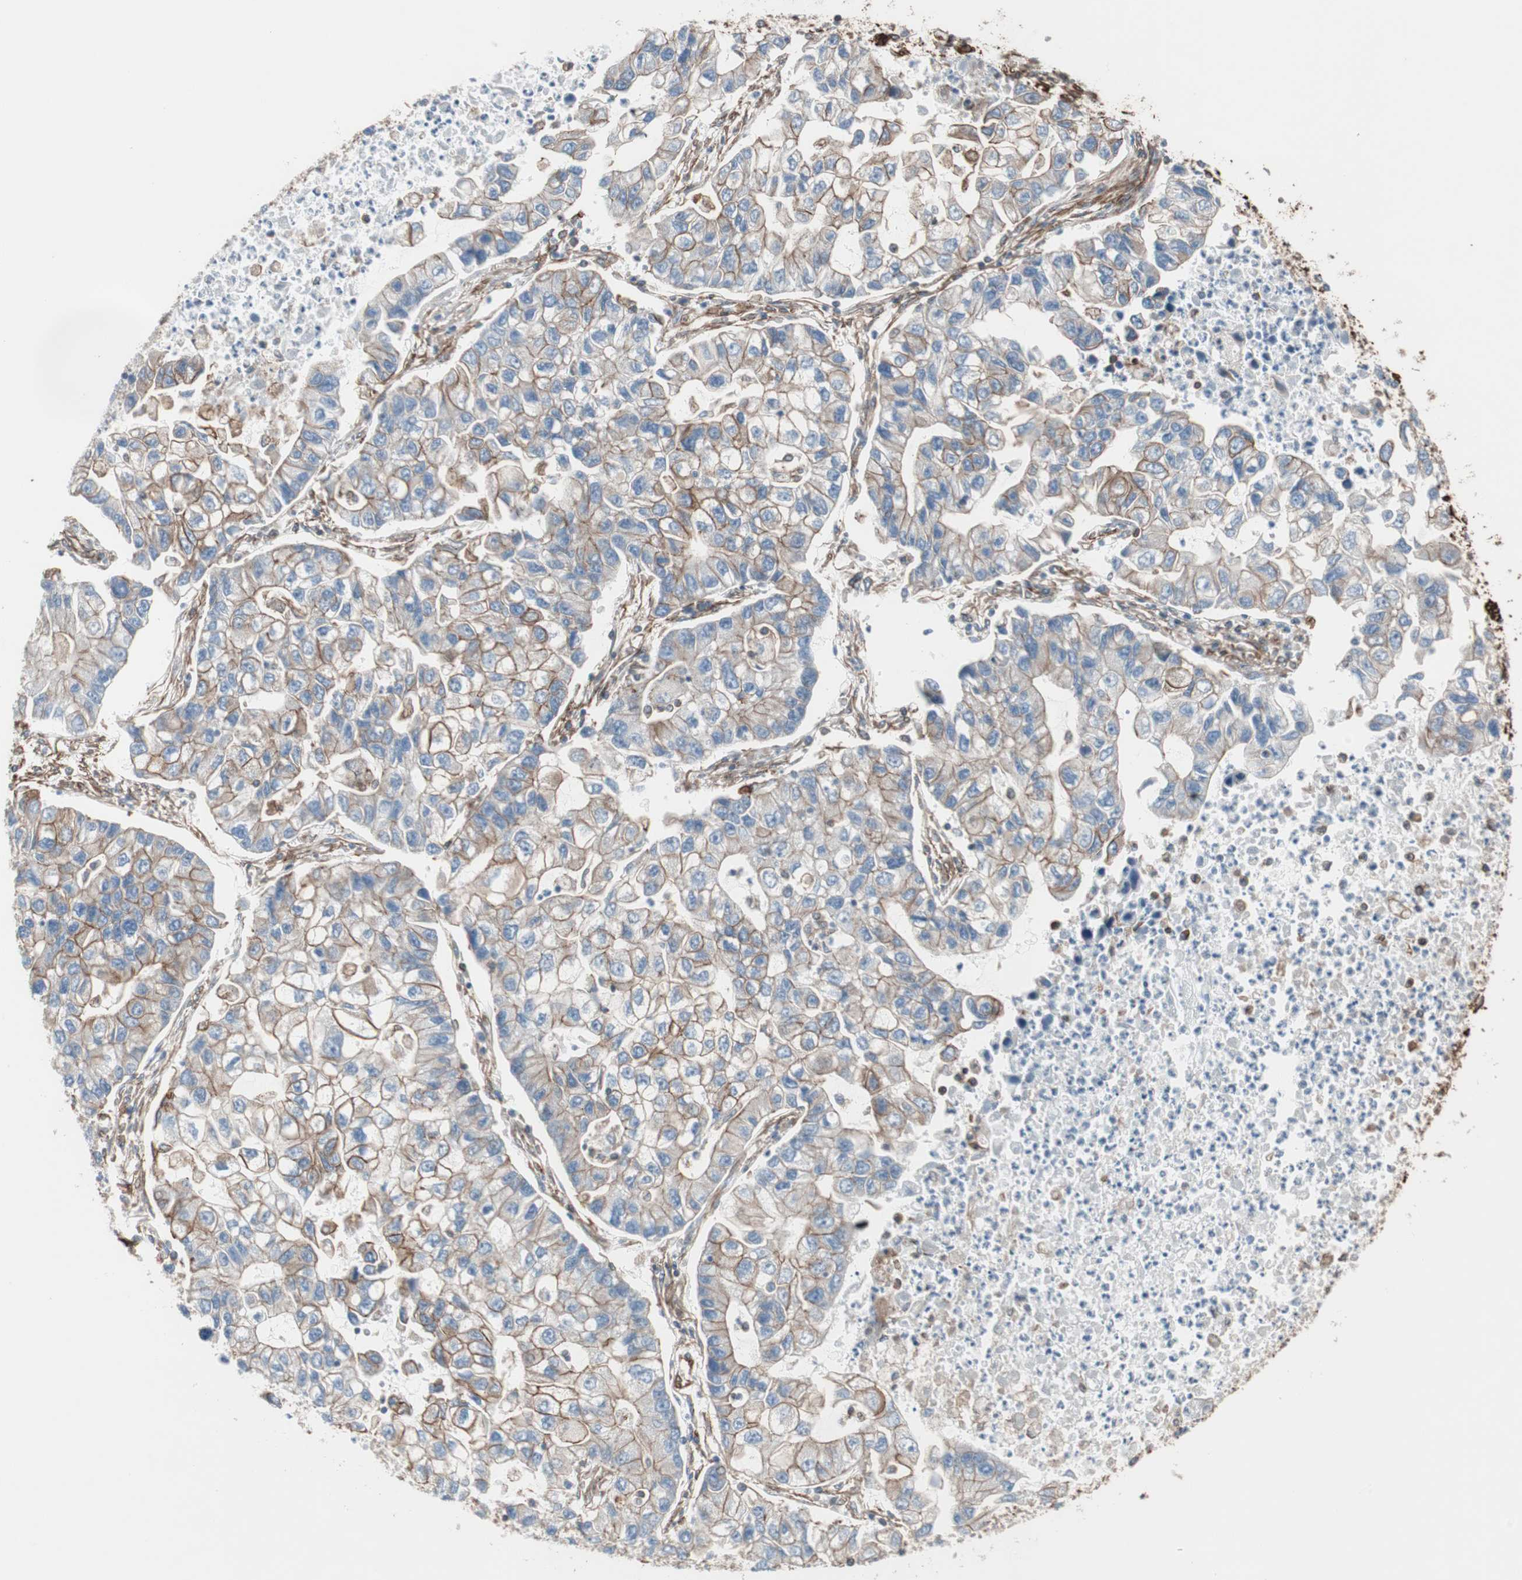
{"staining": {"intensity": "moderate", "quantity": ">75%", "location": "cytoplasmic/membranous"}, "tissue": "lung cancer", "cell_type": "Tumor cells", "image_type": "cancer", "snomed": [{"axis": "morphology", "description": "Adenocarcinoma, NOS"}, {"axis": "topography", "description": "Lung"}], "caption": "Adenocarcinoma (lung) was stained to show a protein in brown. There is medium levels of moderate cytoplasmic/membranous positivity in approximately >75% of tumor cells.", "gene": "TCTA", "patient": {"sex": "female", "age": 51}}